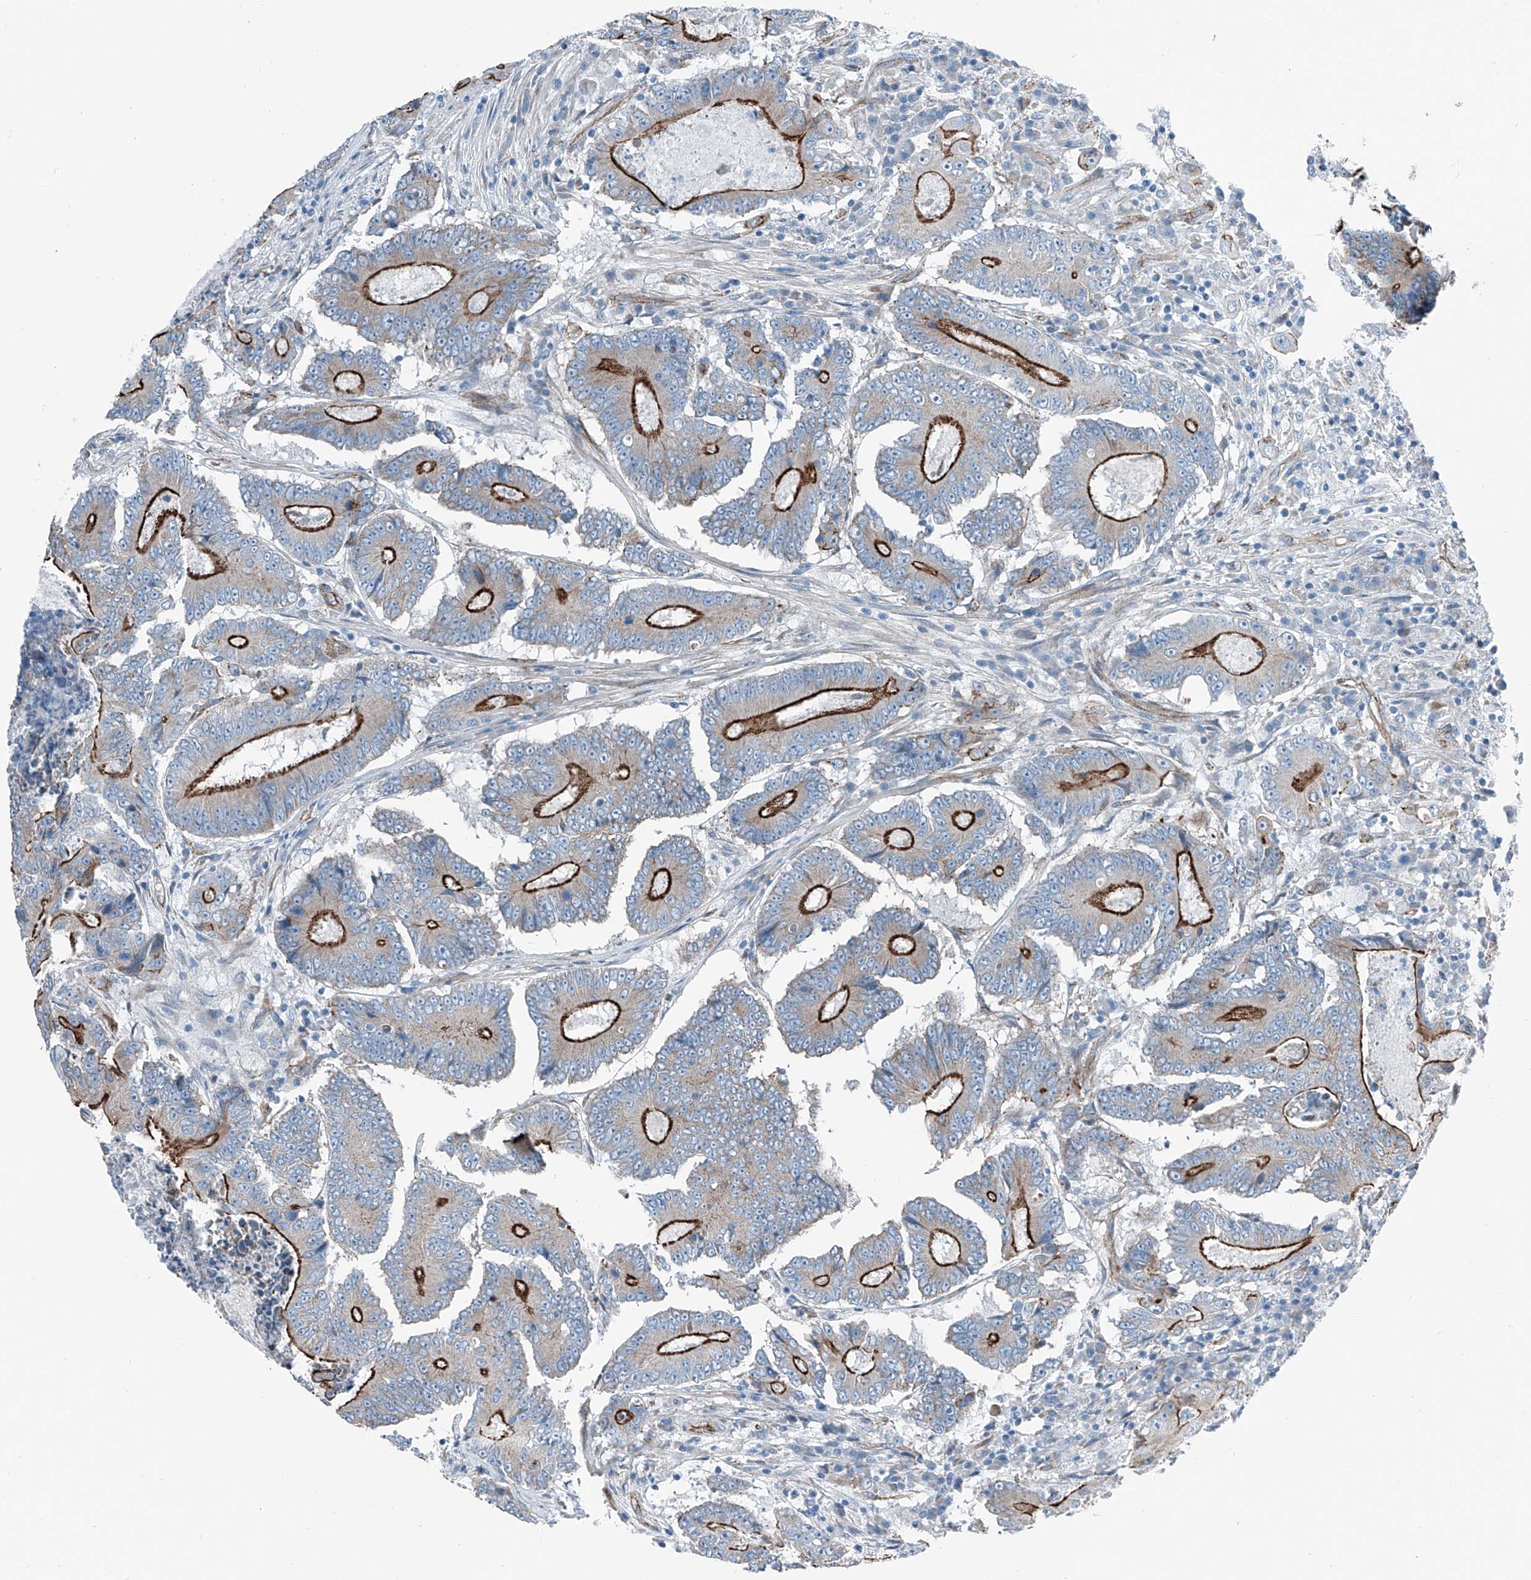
{"staining": {"intensity": "strong", "quantity": "25%-75%", "location": "cytoplasmic/membranous"}, "tissue": "colorectal cancer", "cell_type": "Tumor cells", "image_type": "cancer", "snomed": [{"axis": "morphology", "description": "Adenocarcinoma, NOS"}, {"axis": "topography", "description": "Colon"}], "caption": "Human adenocarcinoma (colorectal) stained with a brown dye shows strong cytoplasmic/membranous positive staining in about 25%-75% of tumor cells.", "gene": "THEMIS2", "patient": {"sex": "male", "age": 83}}